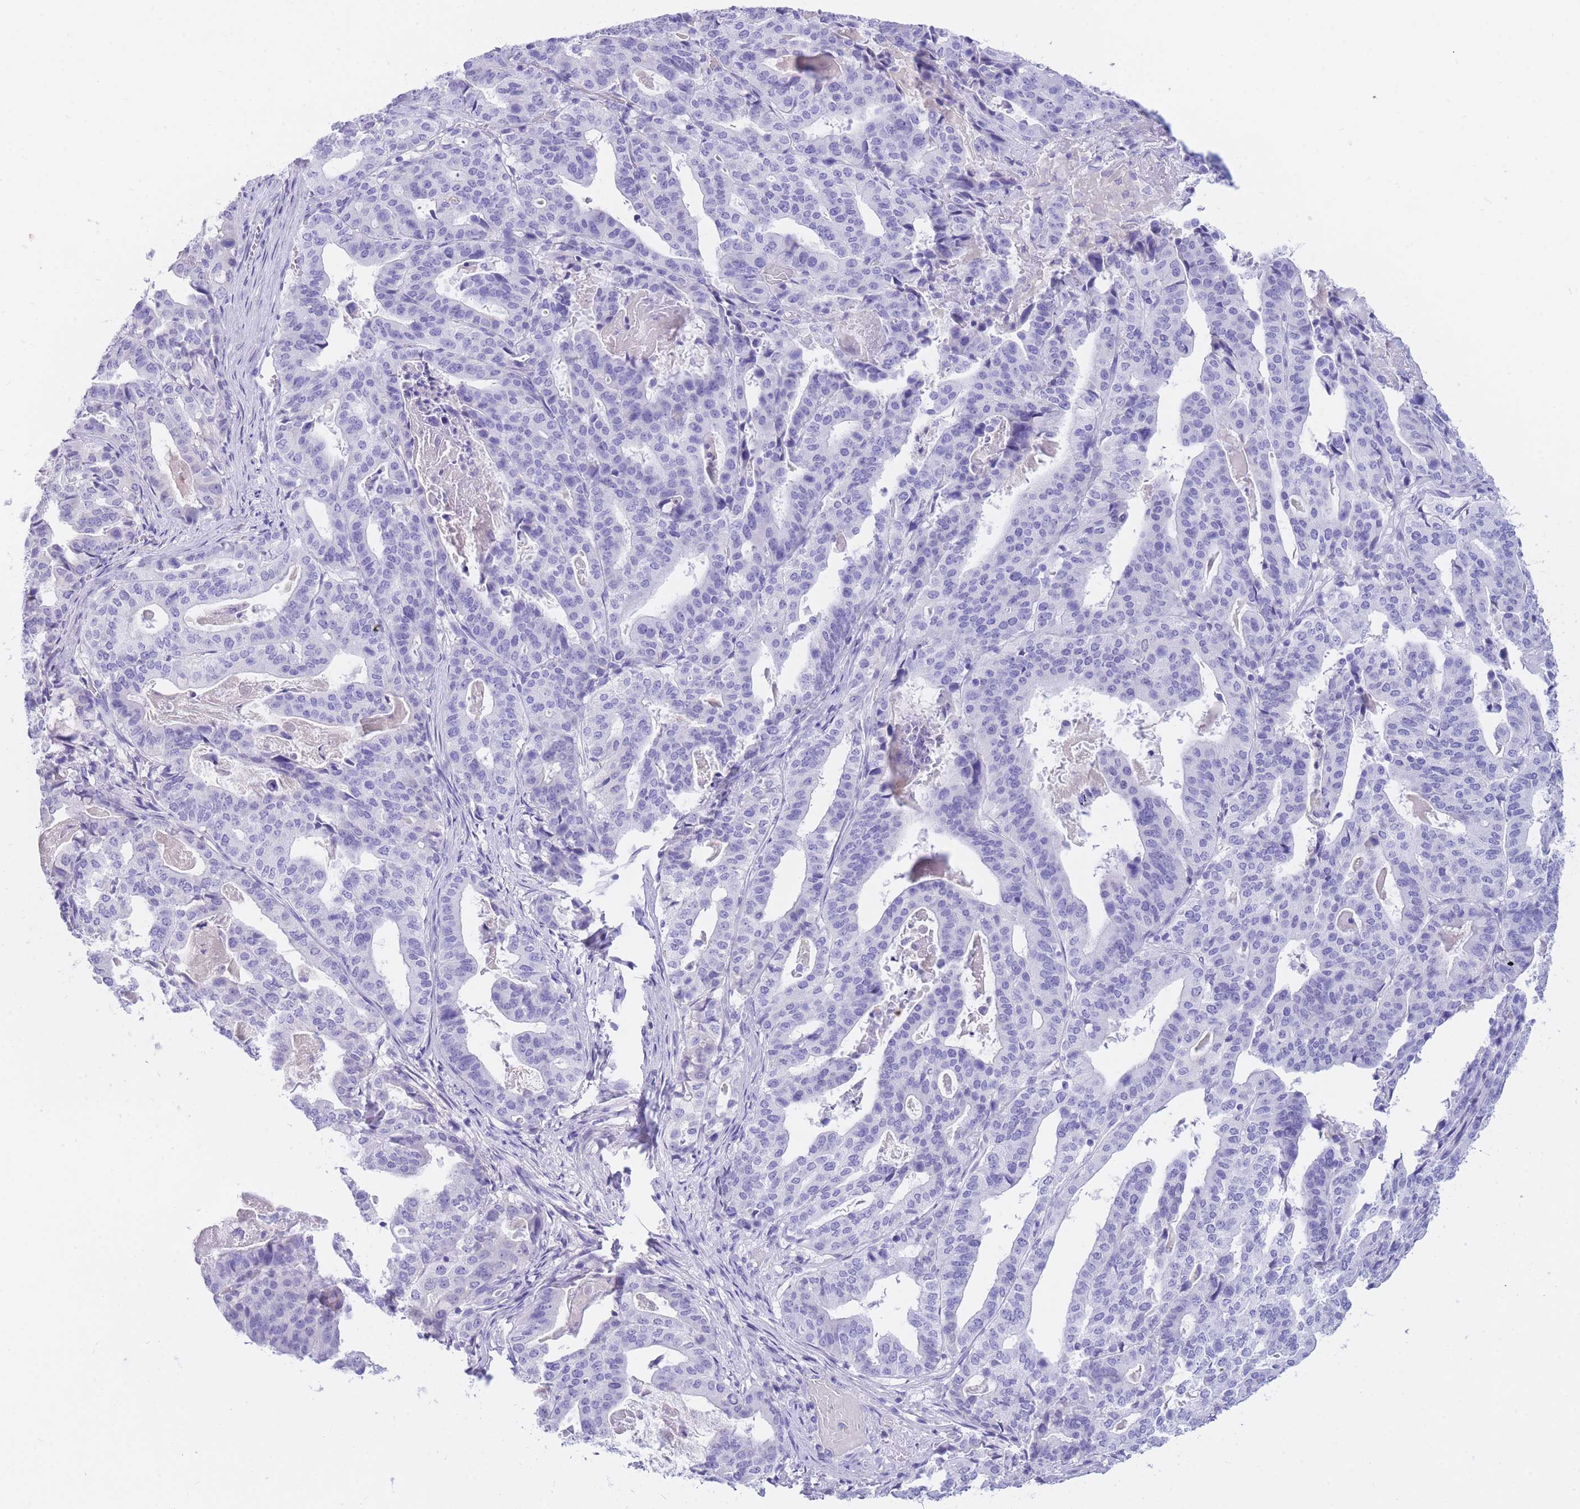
{"staining": {"intensity": "negative", "quantity": "none", "location": "none"}, "tissue": "stomach cancer", "cell_type": "Tumor cells", "image_type": "cancer", "snomed": [{"axis": "morphology", "description": "Adenocarcinoma, NOS"}, {"axis": "topography", "description": "Stomach"}], "caption": "IHC photomicrograph of human stomach cancer (adenocarcinoma) stained for a protein (brown), which exhibits no expression in tumor cells. The staining was performed using DAB (3,3'-diaminobenzidine) to visualize the protein expression in brown, while the nuclei were stained in blue with hematoxylin (Magnification: 20x).", "gene": "SULT1A1", "patient": {"sex": "male", "age": 48}}